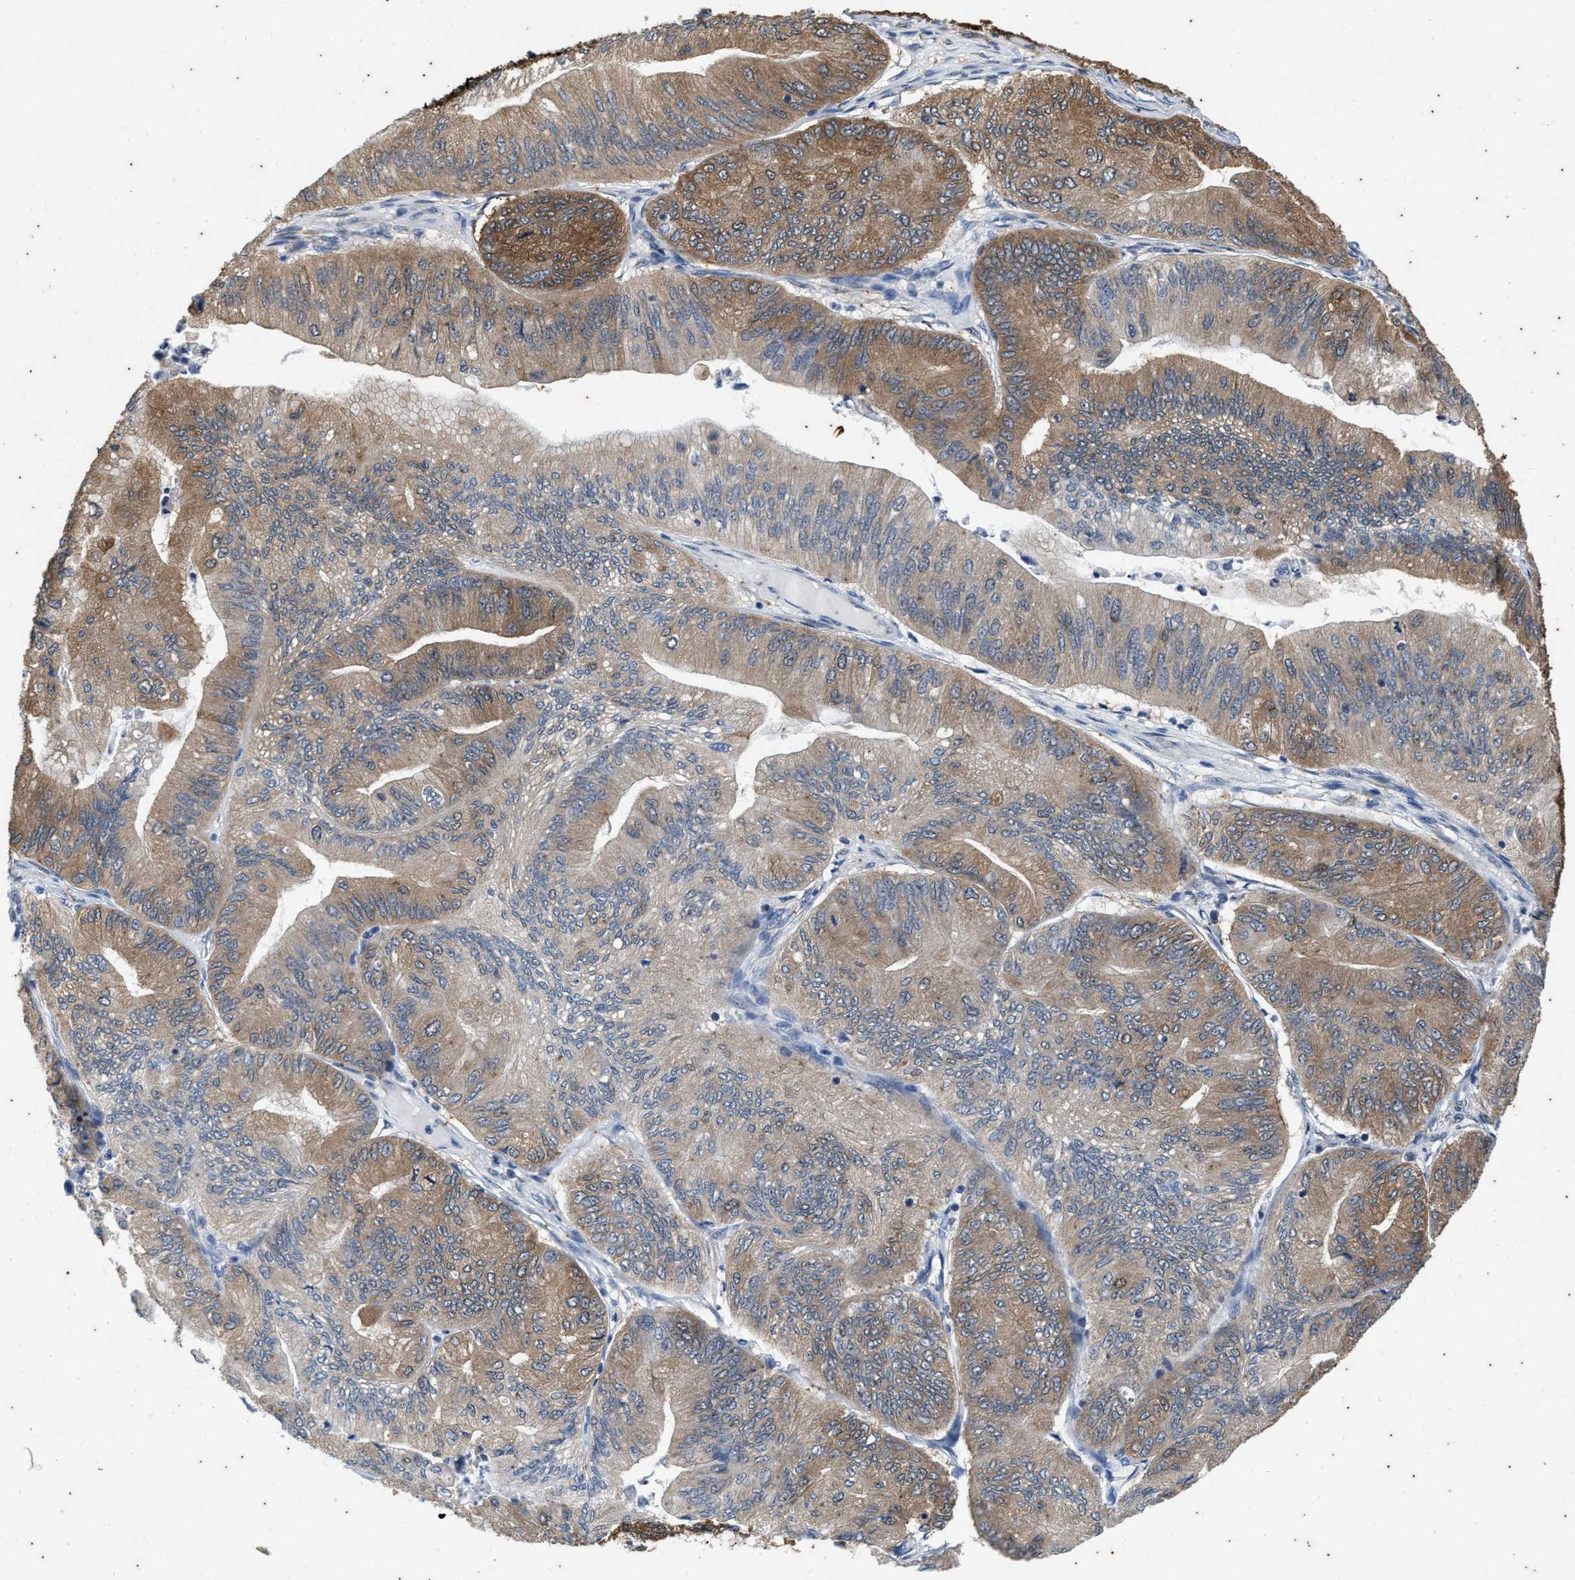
{"staining": {"intensity": "moderate", "quantity": ">75%", "location": "cytoplasmic/membranous"}, "tissue": "ovarian cancer", "cell_type": "Tumor cells", "image_type": "cancer", "snomed": [{"axis": "morphology", "description": "Cystadenocarcinoma, mucinous, NOS"}, {"axis": "topography", "description": "Ovary"}], "caption": "Ovarian cancer stained with a protein marker shows moderate staining in tumor cells.", "gene": "COX19", "patient": {"sex": "female", "age": 61}}